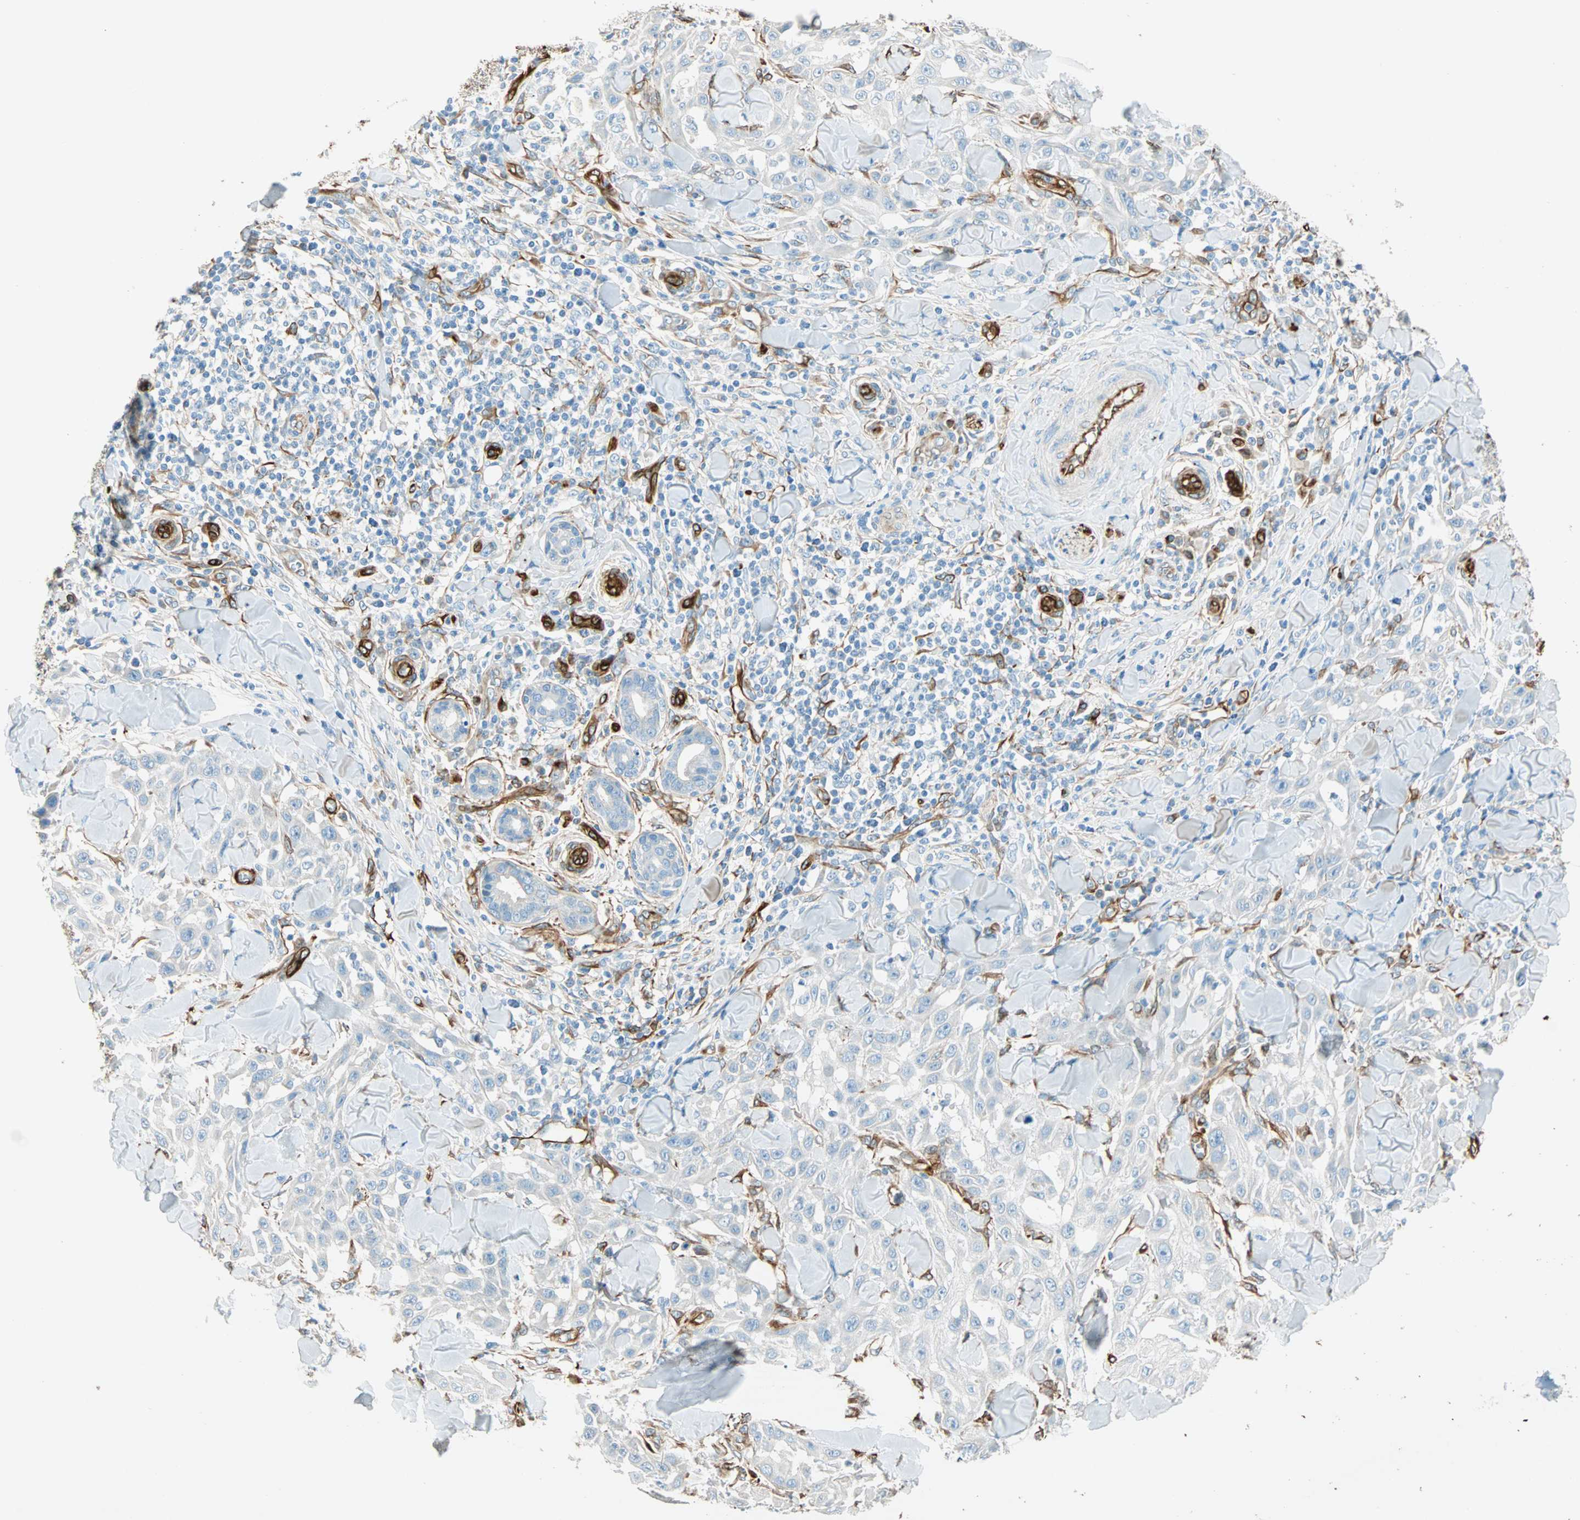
{"staining": {"intensity": "negative", "quantity": "none", "location": "none"}, "tissue": "skin cancer", "cell_type": "Tumor cells", "image_type": "cancer", "snomed": [{"axis": "morphology", "description": "Squamous cell carcinoma, NOS"}, {"axis": "topography", "description": "Skin"}], "caption": "This is a photomicrograph of immunohistochemistry staining of squamous cell carcinoma (skin), which shows no expression in tumor cells.", "gene": "NES", "patient": {"sex": "male", "age": 24}}